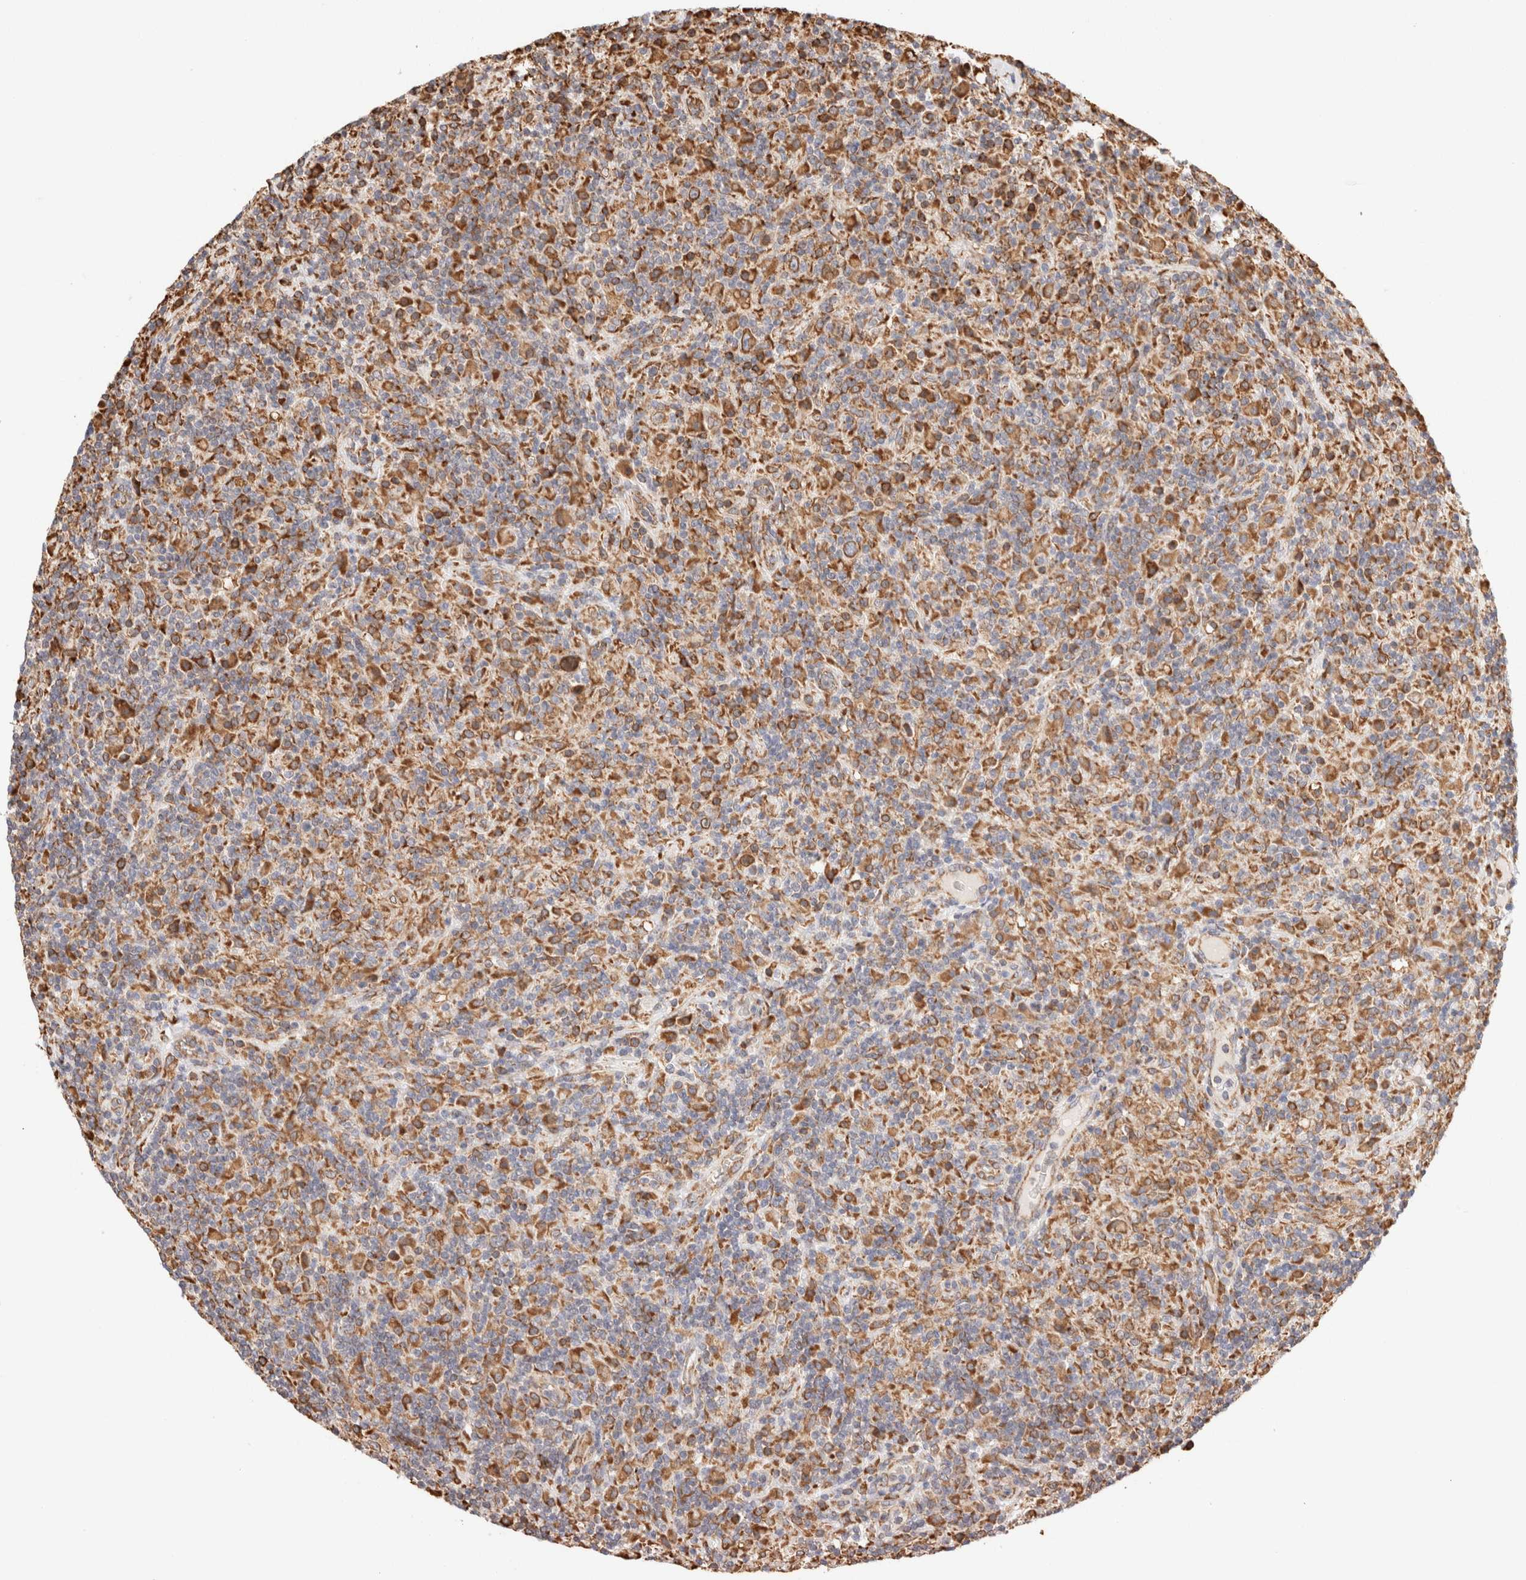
{"staining": {"intensity": "moderate", "quantity": ">75%", "location": "cytoplasmic/membranous"}, "tissue": "lymphoma", "cell_type": "Tumor cells", "image_type": "cancer", "snomed": [{"axis": "morphology", "description": "Hodgkin's disease, NOS"}, {"axis": "topography", "description": "Lymph node"}], "caption": "A photomicrograph showing moderate cytoplasmic/membranous expression in about >75% of tumor cells in Hodgkin's disease, as visualized by brown immunohistochemical staining.", "gene": "FER", "patient": {"sex": "male", "age": 70}}